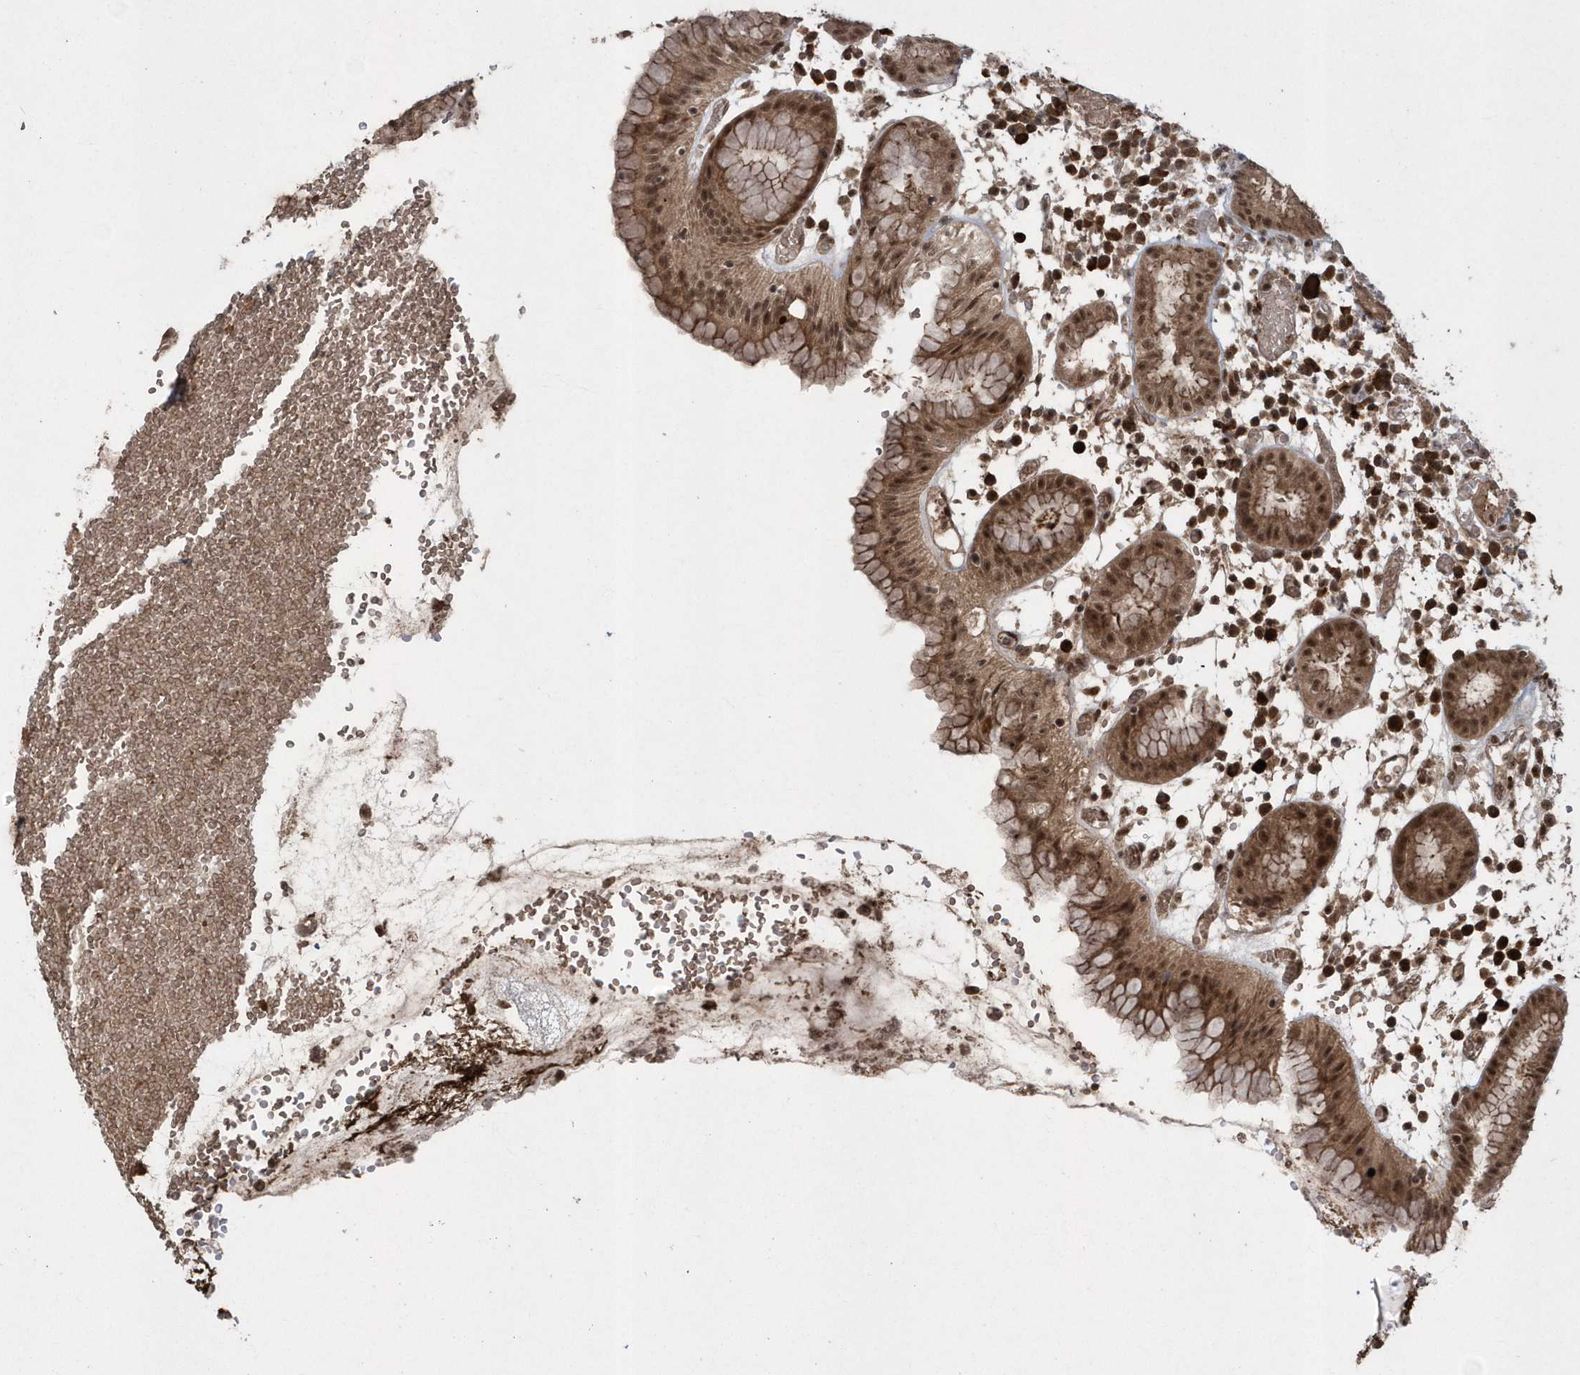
{"staining": {"intensity": "moderate", "quantity": ">75%", "location": "cytoplasmic/membranous,nuclear"}, "tissue": "stomach", "cell_type": "Glandular cells", "image_type": "normal", "snomed": [{"axis": "morphology", "description": "Normal tissue, NOS"}, {"axis": "topography", "description": "Stomach"}, {"axis": "topography", "description": "Stomach, lower"}], "caption": "Immunohistochemical staining of normal stomach shows moderate cytoplasmic/membranous,nuclear protein staining in about >75% of glandular cells.", "gene": "EPB41L4A", "patient": {"sex": "female", "age": 75}}